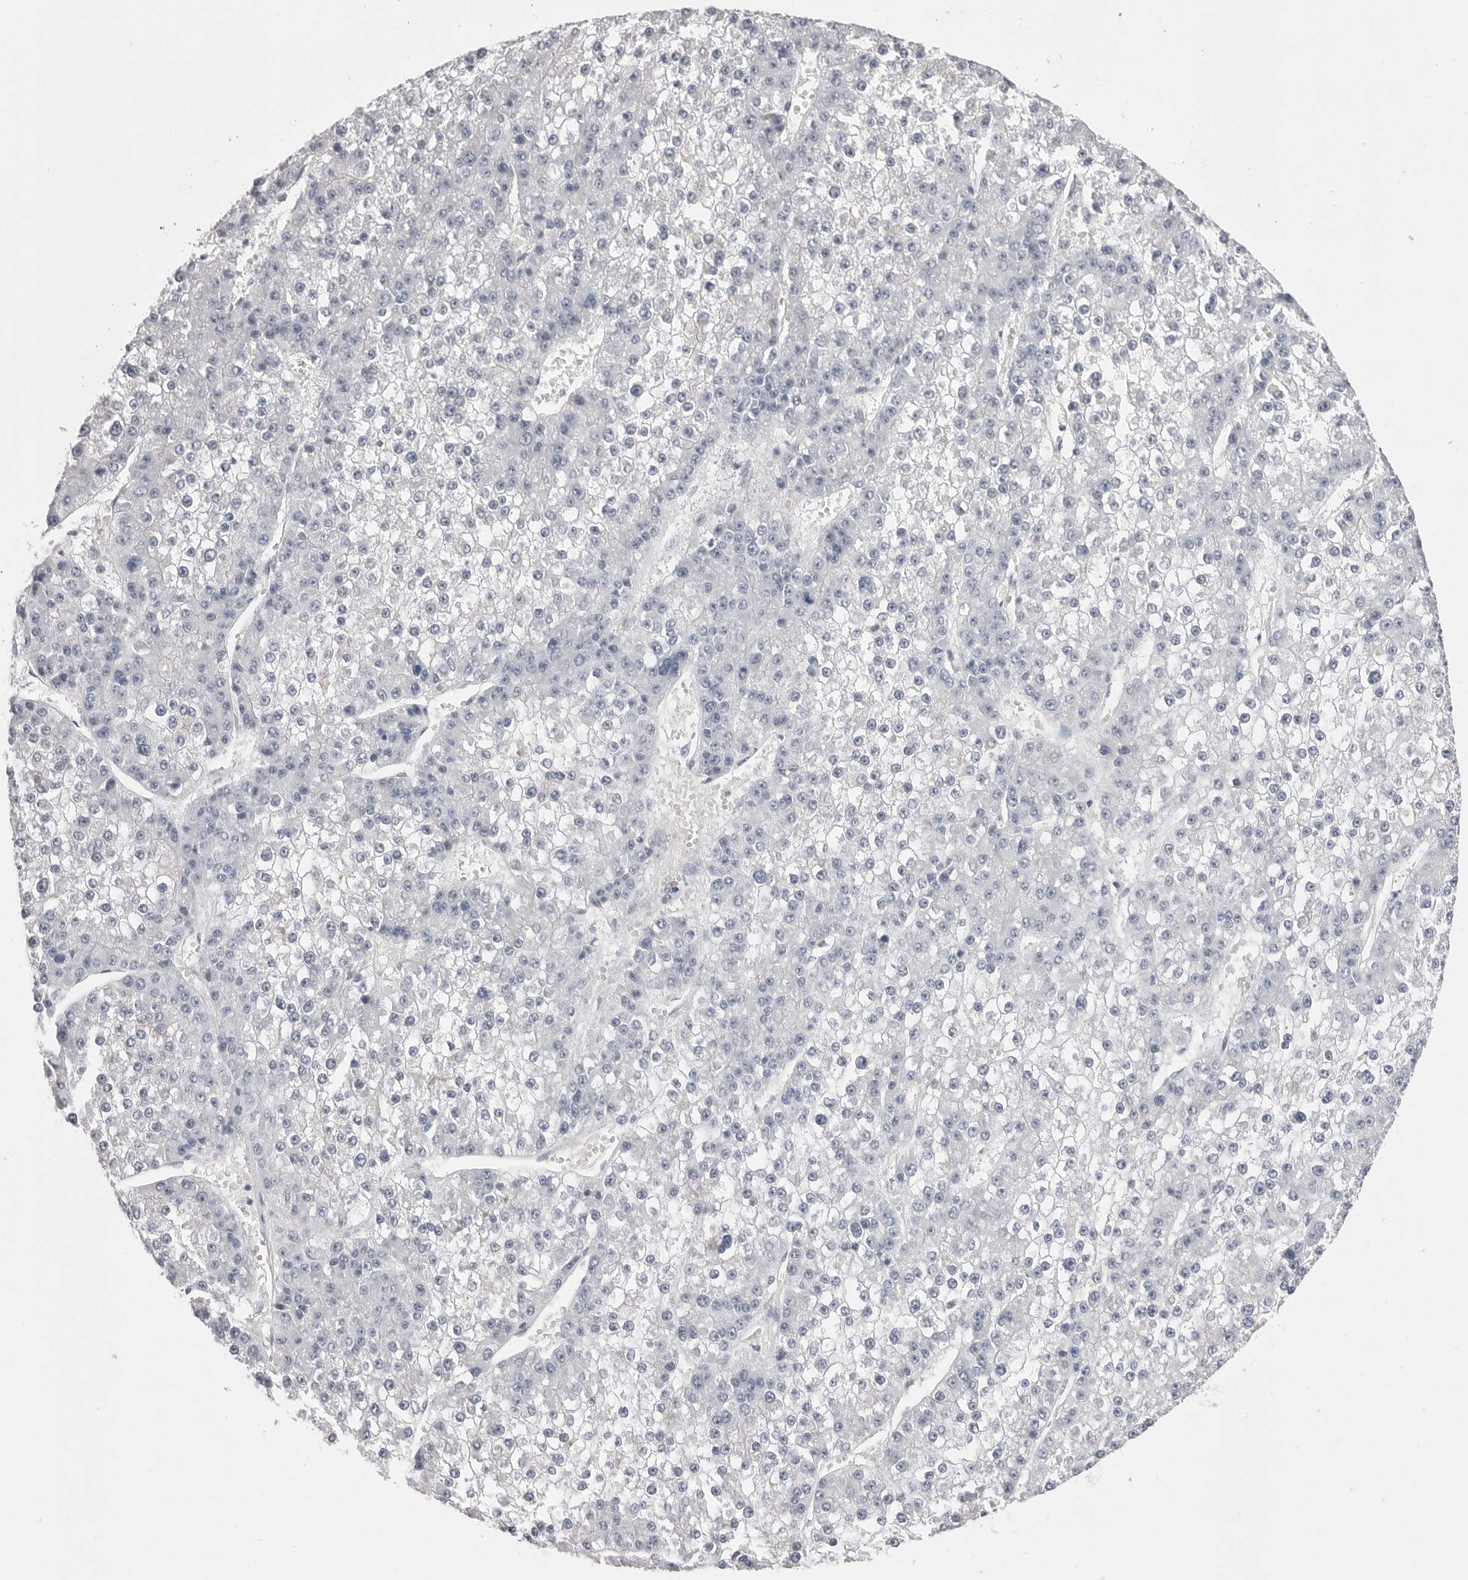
{"staining": {"intensity": "negative", "quantity": "none", "location": "none"}, "tissue": "liver cancer", "cell_type": "Tumor cells", "image_type": "cancer", "snomed": [{"axis": "morphology", "description": "Carcinoma, Hepatocellular, NOS"}, {"axis": "topography", "description": "Liver"}], "caption": "An image of human hepatocellular carcinoma (liver) is negative for staining in tumor cells.", "gene": "DLGAP3", "patient": {"sex": "female", "age": 73}}